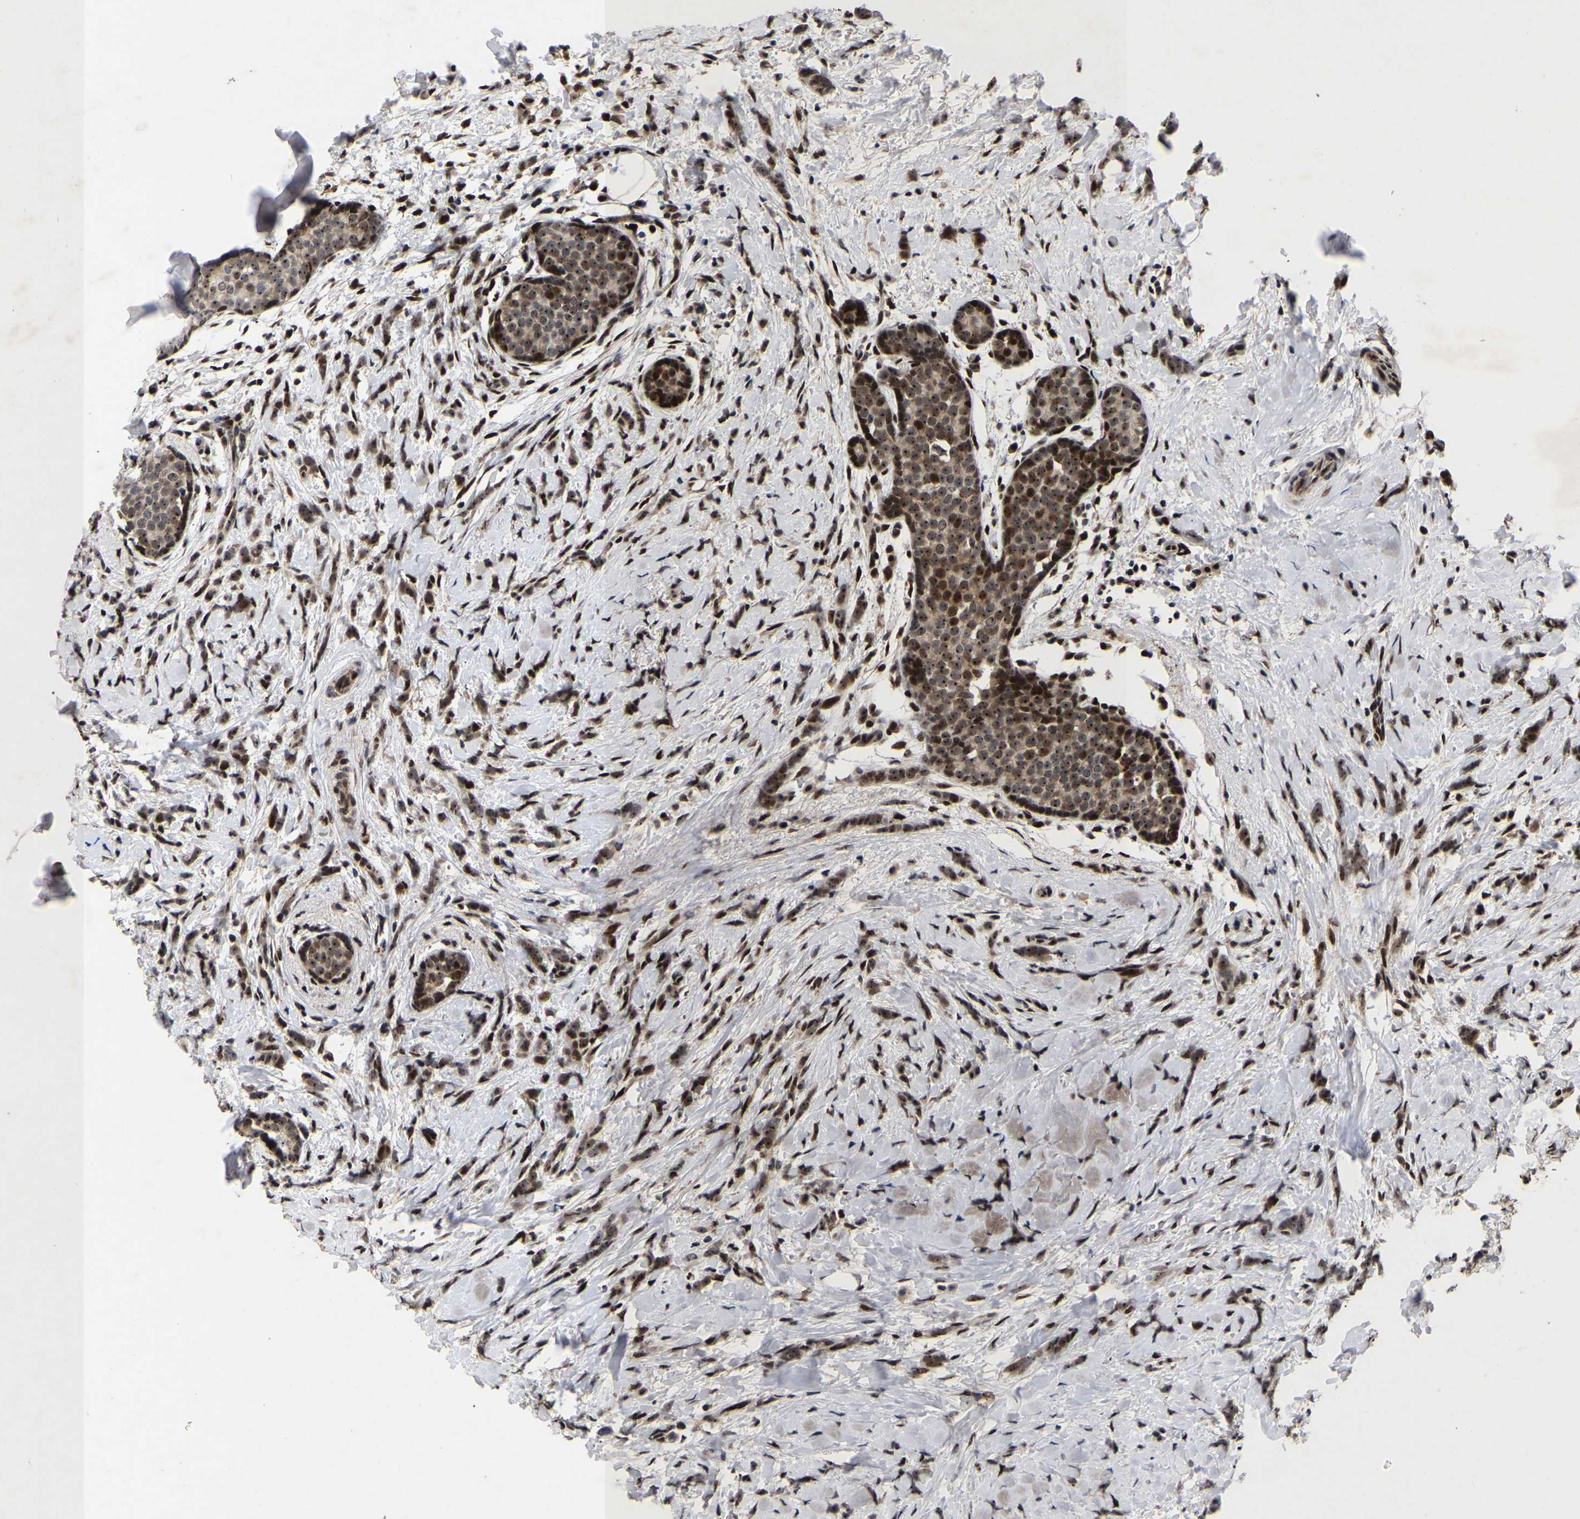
{"staining": {"intensity": "moderate", "quantity": ">75%", "location": "nuclear"}, "tissue": "breast cancer", "cell_type": "Tumor cells", "image_type": "cancer", "snomed": [{"axis": "morphology", "description": "Lobular carcinoma, in situ"}, {"axis": "morphology", "description": "Lobular carcinoma"}, {"axis": "topography", "description": "Breast"}], "caption": "Lobular carcinoma in situ (breast) was stained to show a protein in brown. There is medium levels of moderate nuclear staining in approximately >75% of tumor cells. (DAB IHC with brightfield microscopy, high magnification).", "gene": "JUNB", "patient": {"sex": "female", "age": 41}}